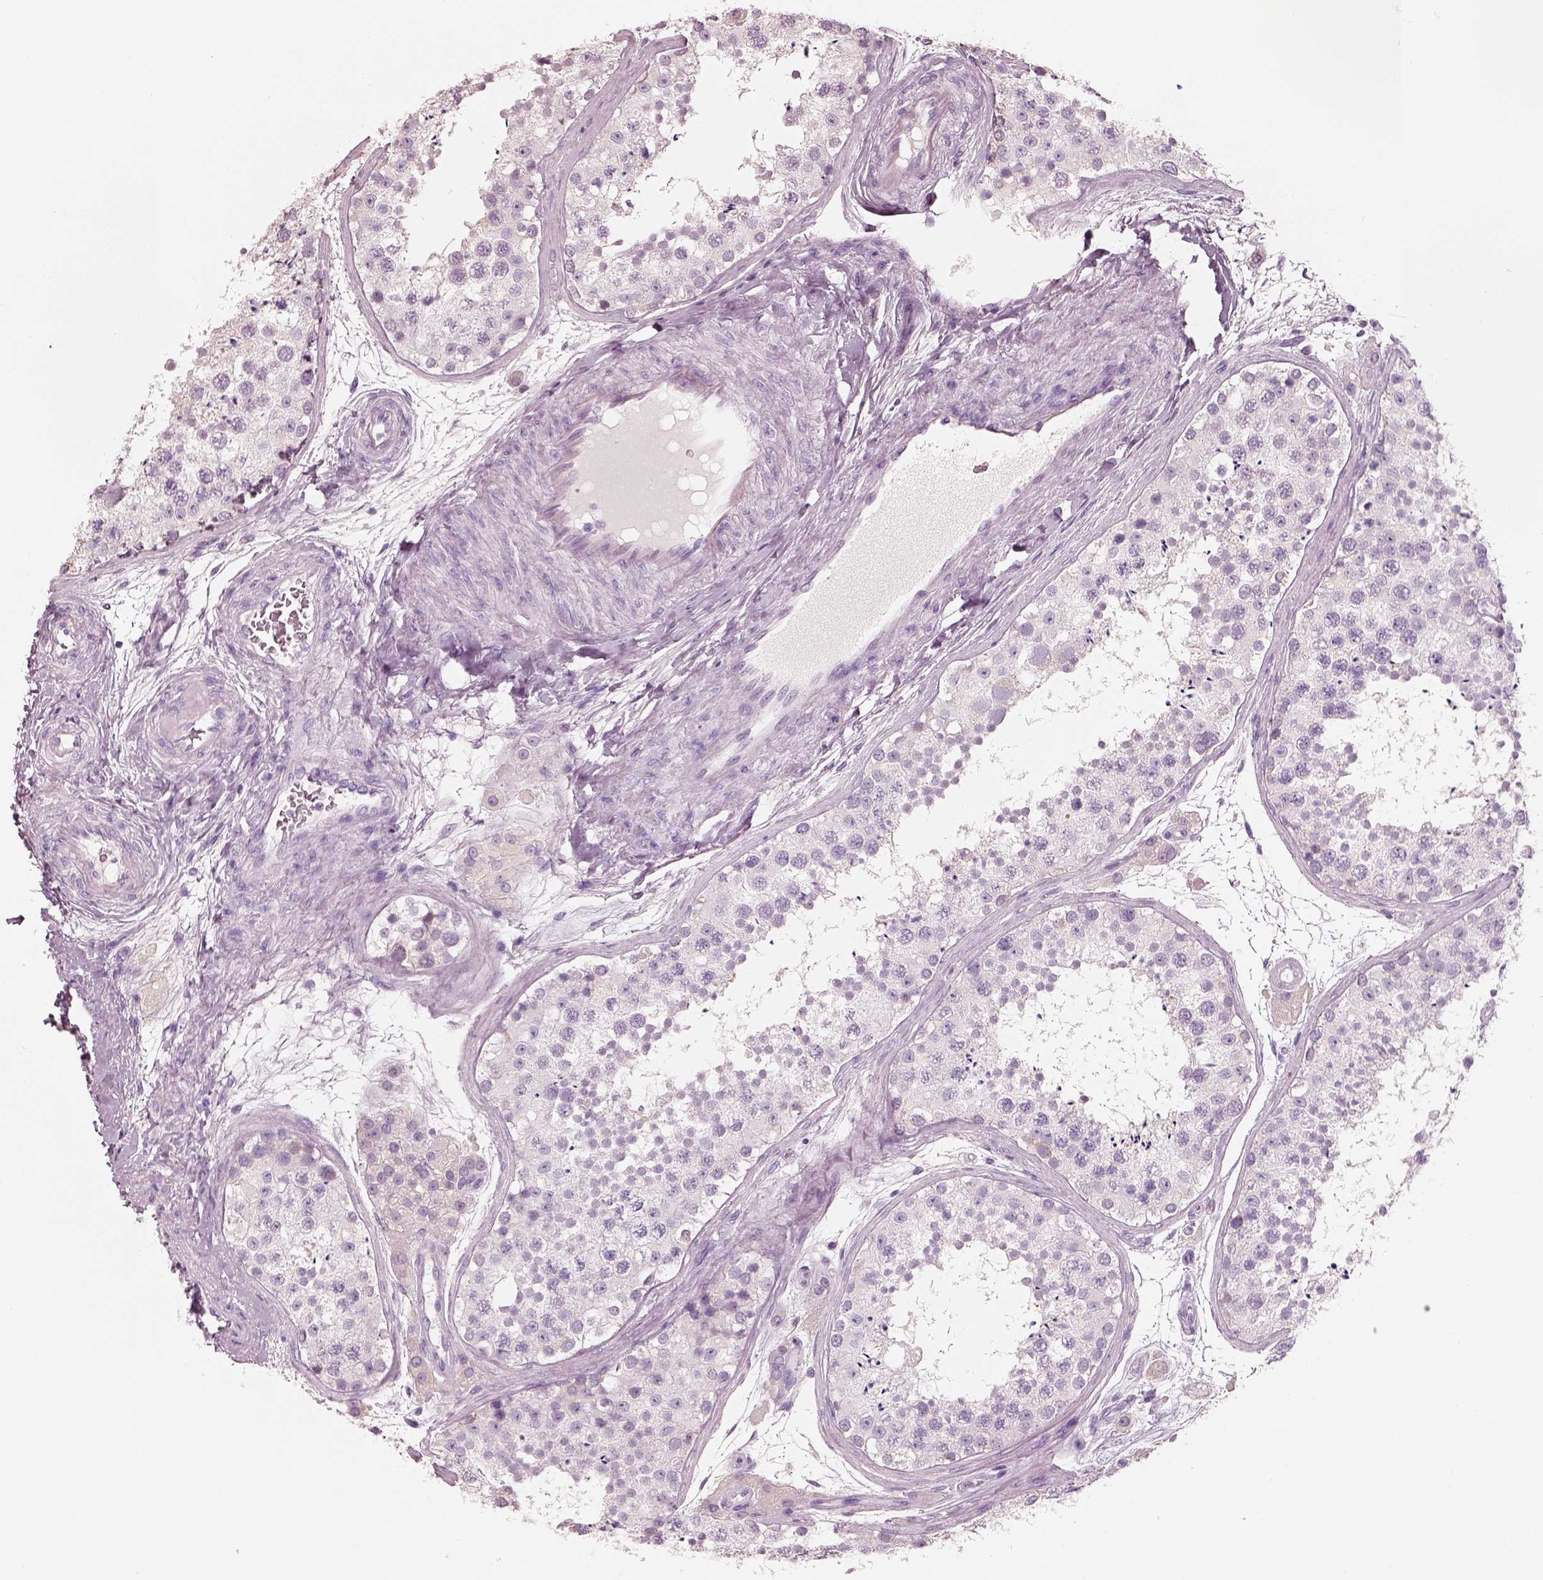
{"staining": {"intensity": "negative", "quantity": "none", "location": "none"}, "tissue": "testis", "cell_type": "Cells in seminiferous ducts", "image_type": "normal", "snomed": [{"axis": "morphology", "description": "Normal tissue, NOS"}, {"axis": "topography", "description": "Testis"}], "caption": "An IHC histopathology image of unremarkable testis is shown. There is no staining in cells in seminiferous ducts of testis. Nuclei are stained in blue.", "gene": "PNOC", "patient": {"sex": "male", "age": 41}}